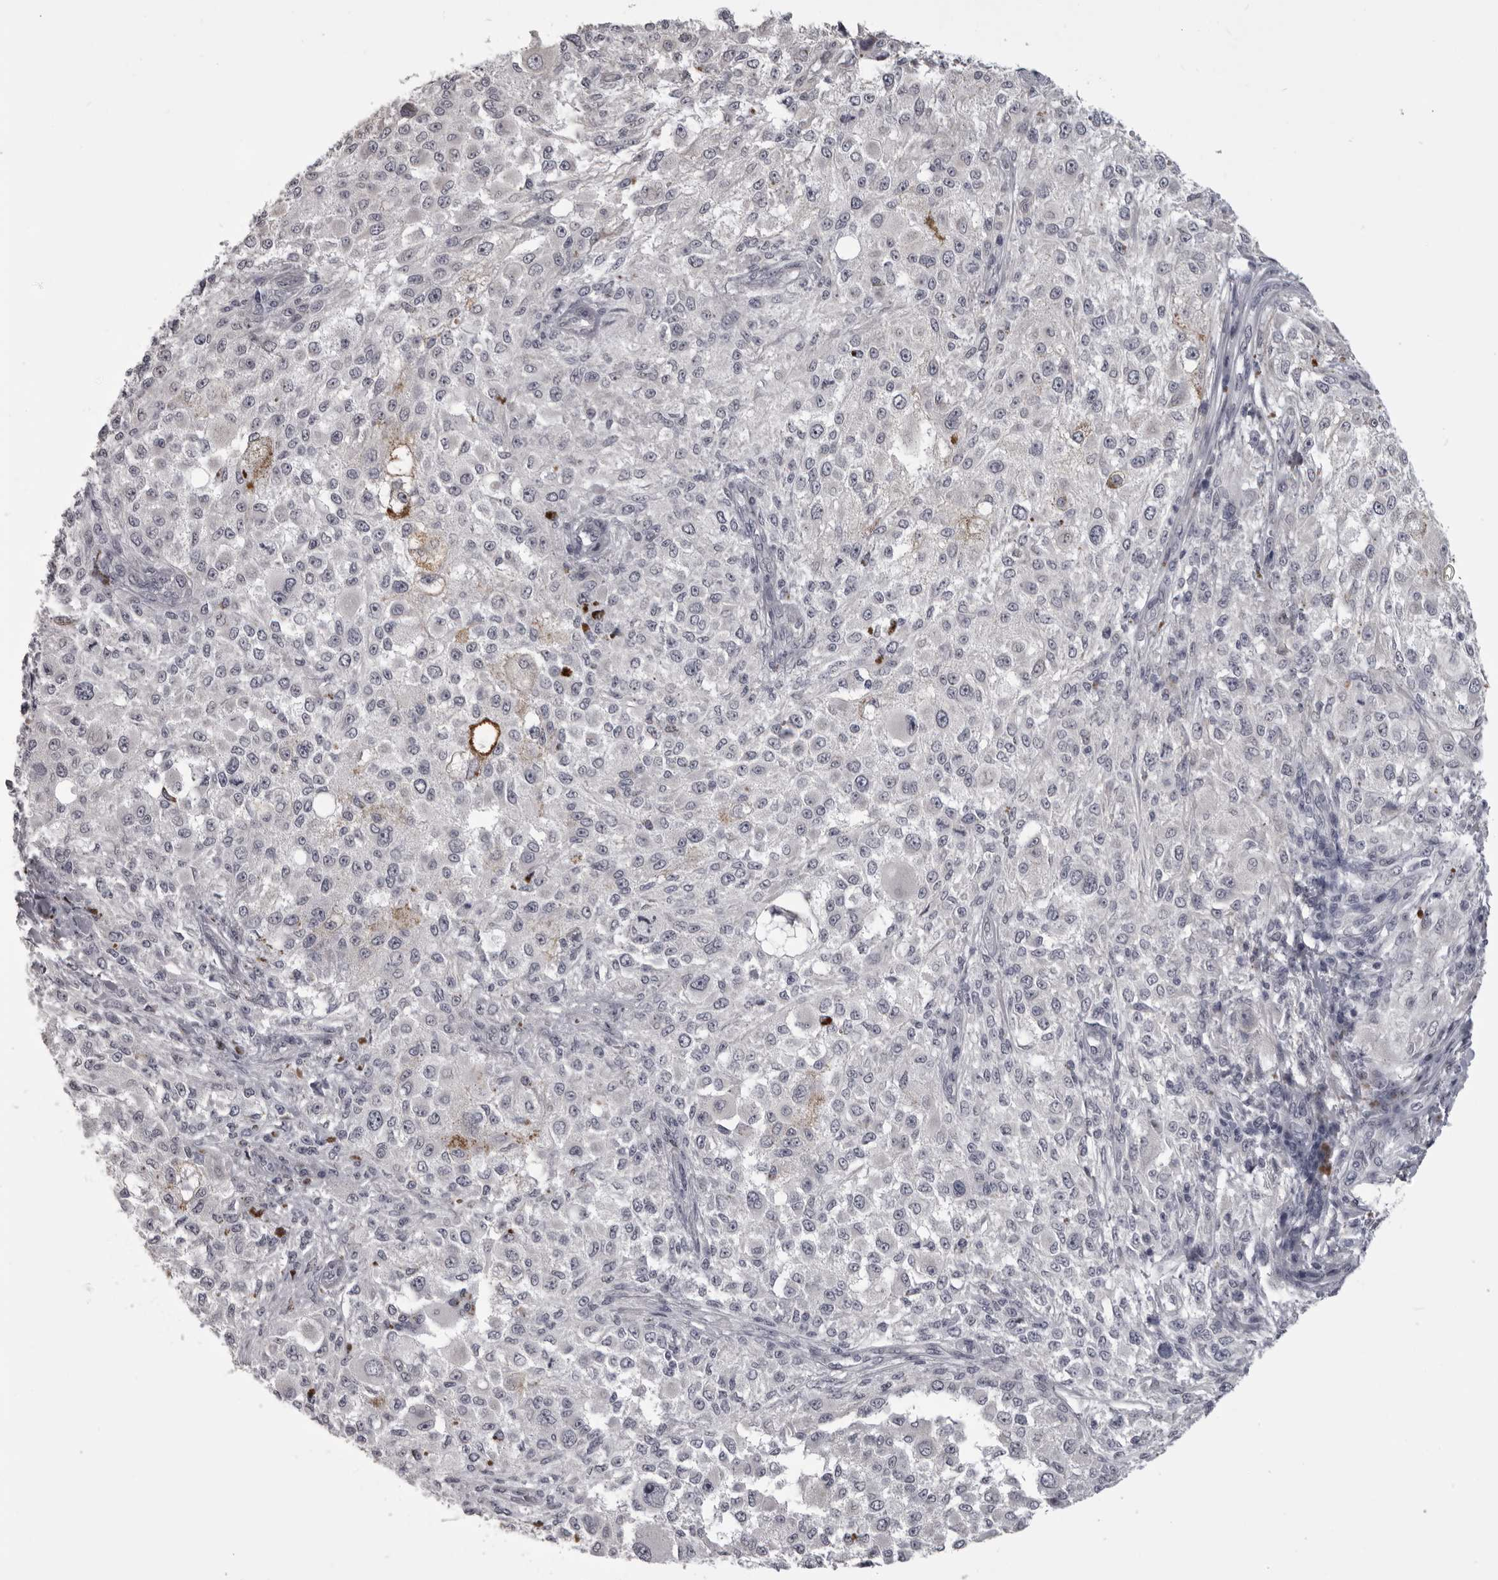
{"staining": {"intensity": "weak", "quantity": "<25%", "location": "cytoplasmic/membranous"}, "tissue": "melanoma", "cell_type": "Tumor cells", "image_type": "cancer", "snomed": [{"axis": "morphology", "description": "Necrosis, NOS"}, {"axis": "morphology", "description": "Malignant melanoma, NOS"}, {"axis": "topography", "description": "Skin"}], "caption": "IHC photomicrograph of malignant melanoma stained for a protein (brown), which shows no staining in tumor cells.", "gene": "EPHA10", "patient": {"sex": "female", "age": 87}}